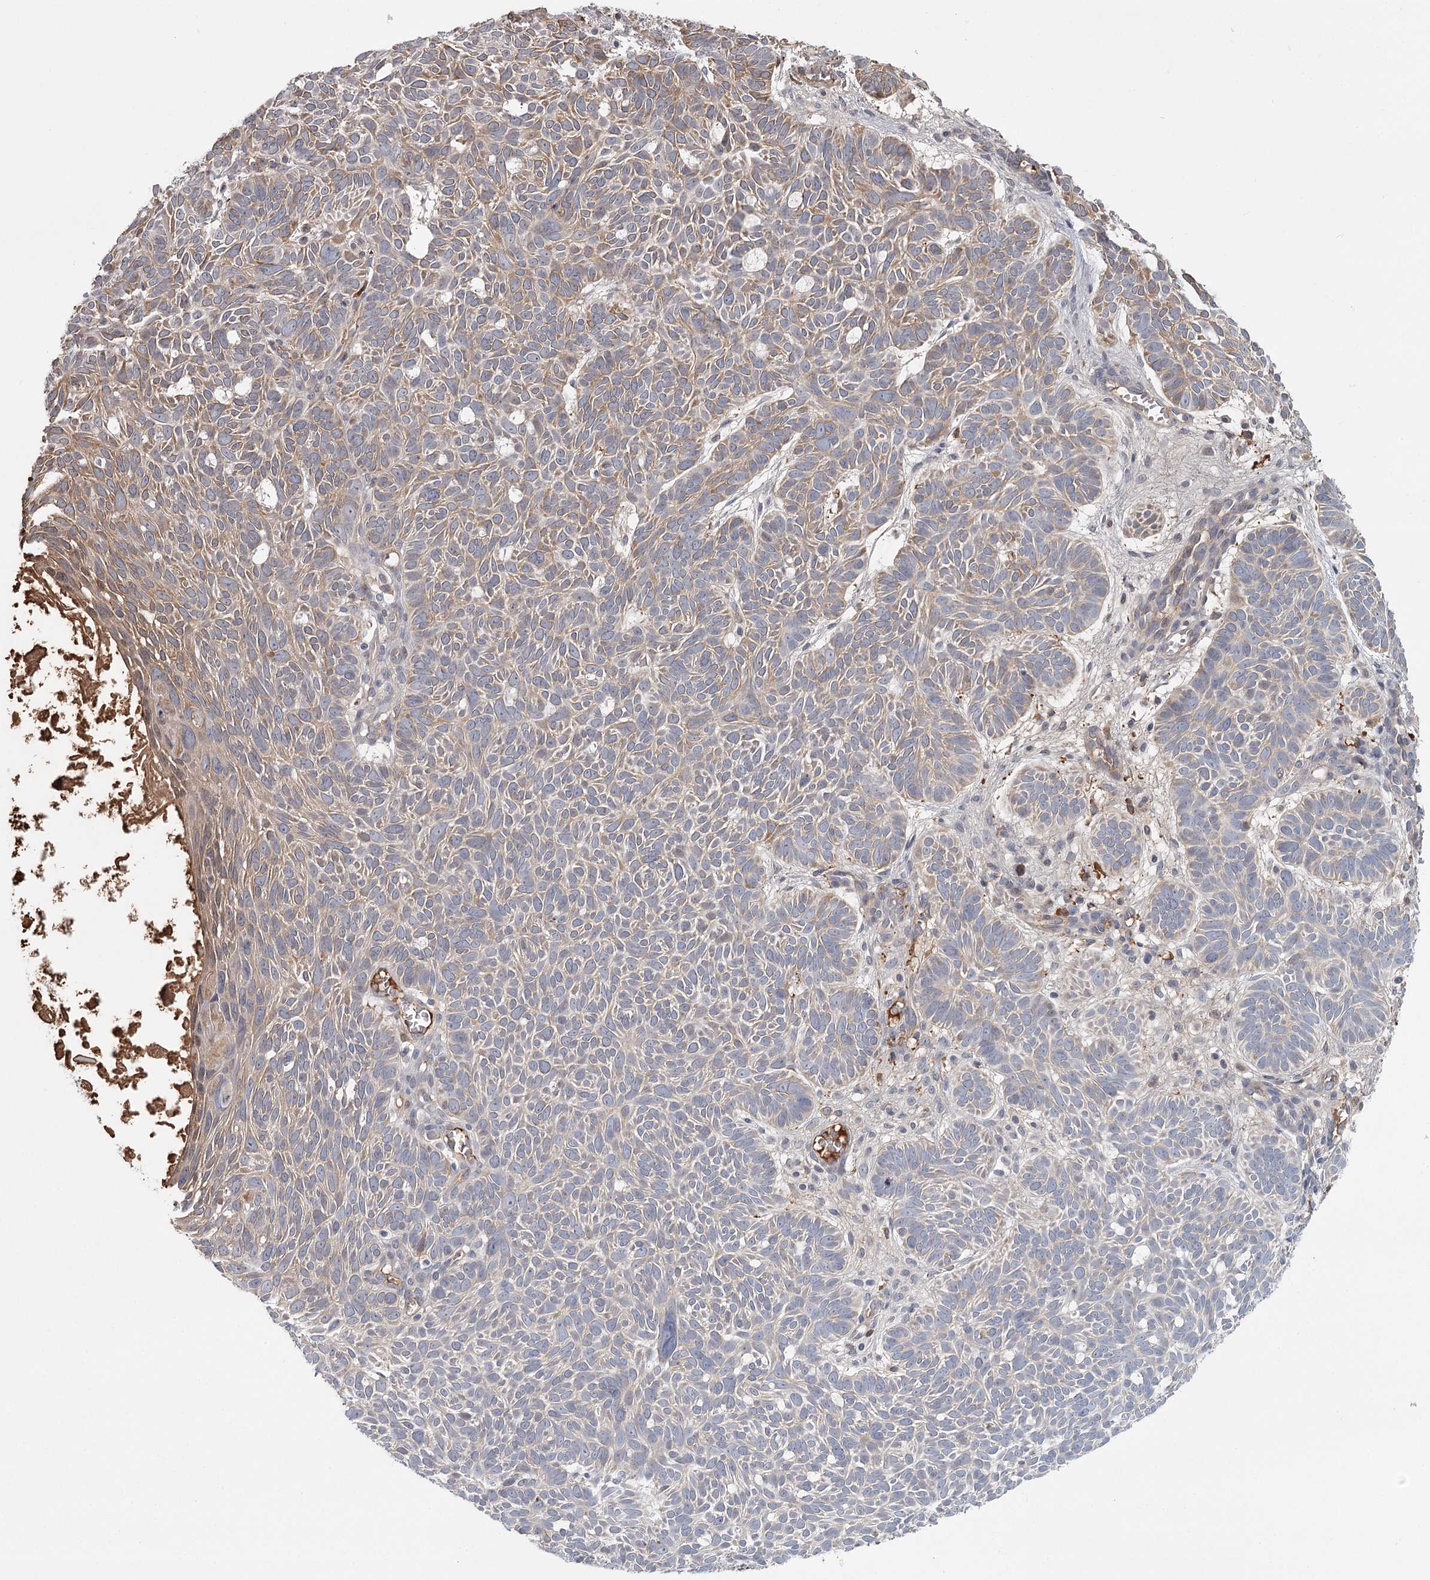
{"staining": {"intensity": "weak", "quantity": "25%-75%", "location": "cytoplasmic/membranous"}, "tissue": "skin cancer", "cell_type": "Tumor cells", "image_type": "cancer", "snomed": [{"axis": "morphology", "description": "Basal cell carcinoma"}, {"axis": "topography", "description": "Skin"}], "caption": "Skin cancer stained with DAB IHC shows low levels of weak cytoplasmic/membranous expression in about 25%-75% of tumor cells.", "gene": "DHRS9", "patient": {"sex": "male", "age": 69}}